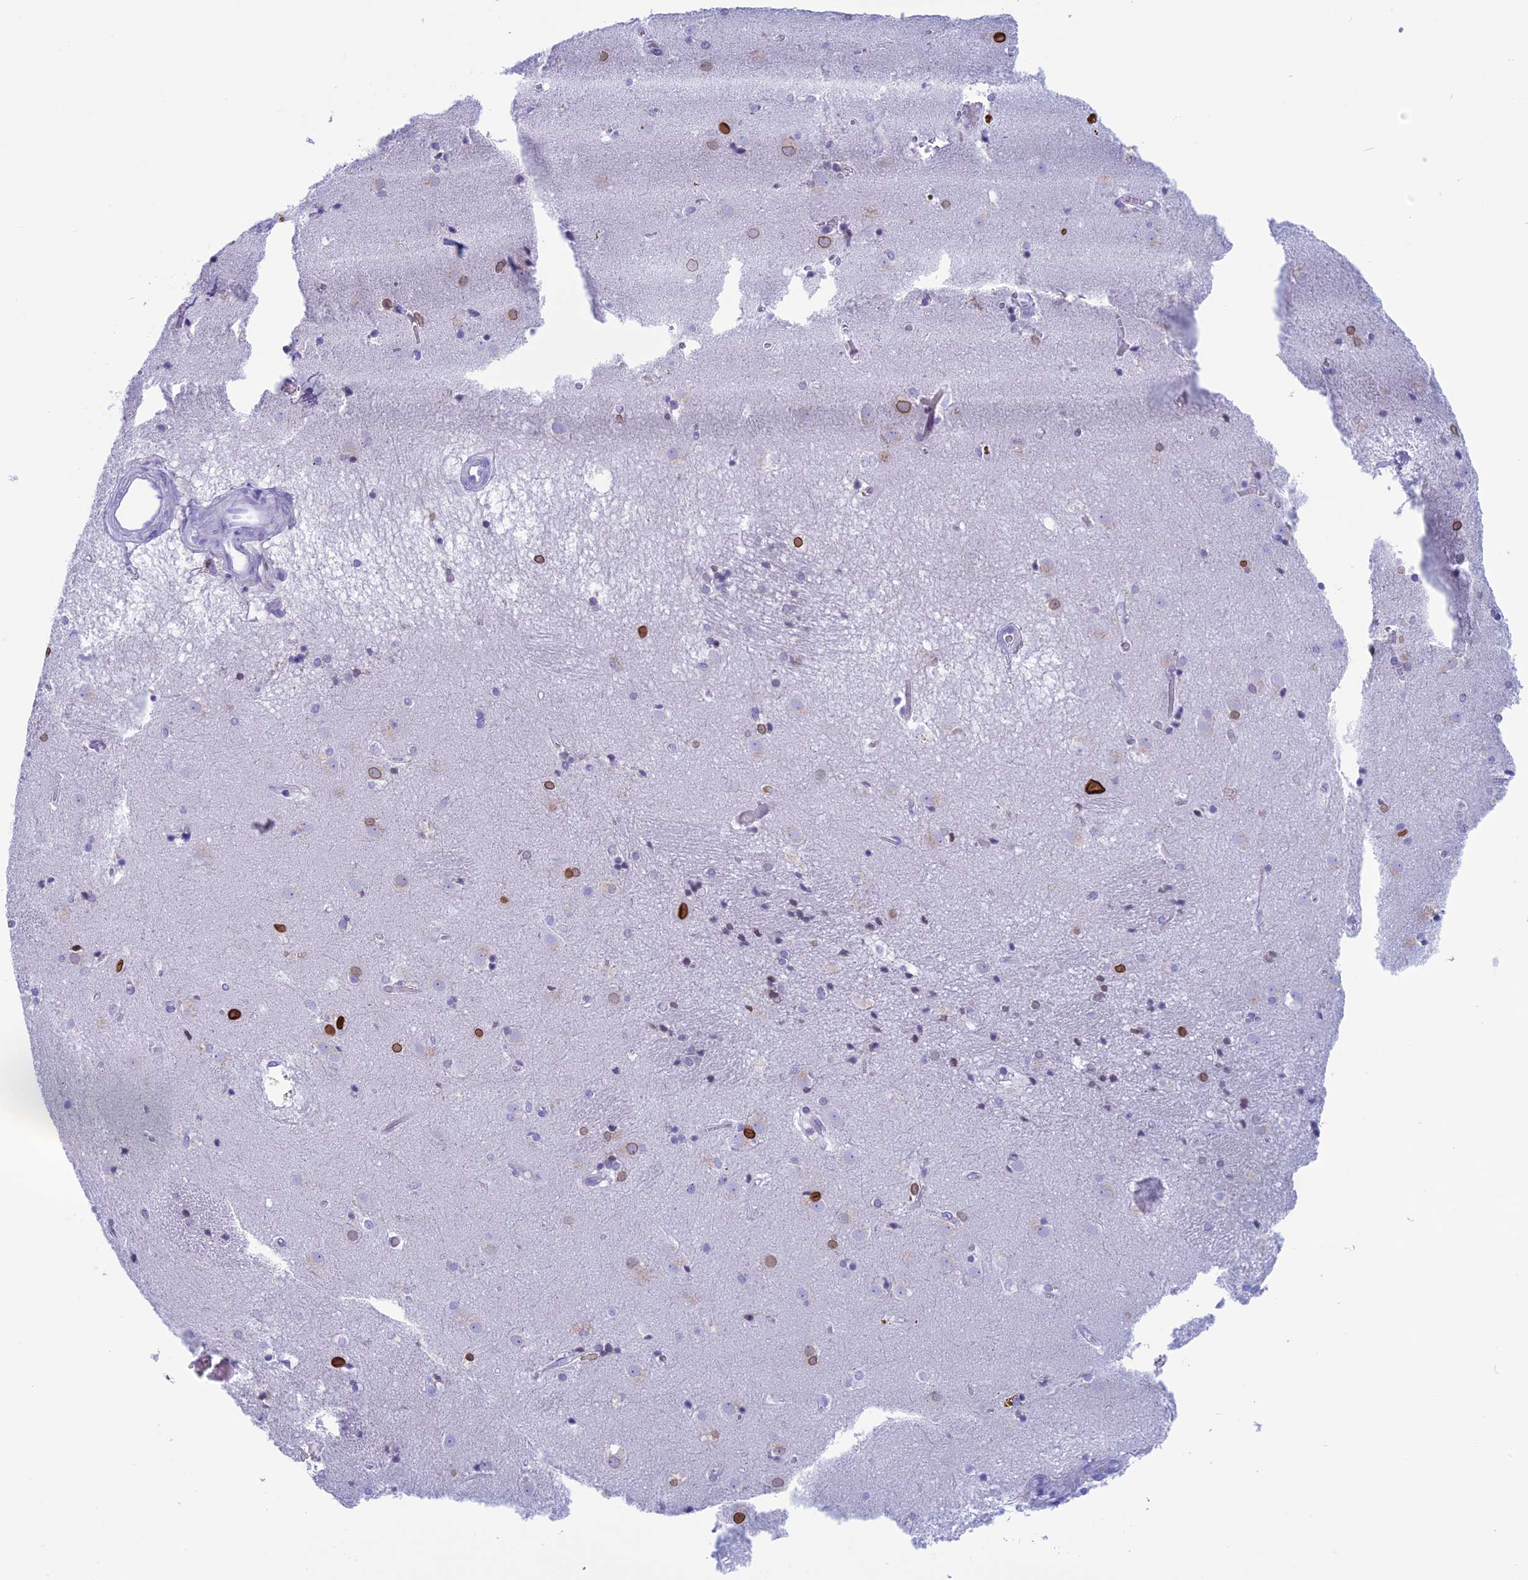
{"staining": {"intensity": "moderate", "quantity": "<25%", "location": "cytoplasmic/membranous,nuclear"}, "tissue": "caudate", "cell_type": "Glial cells", "image_type": "normal", "snomed": [{"axis": "morphology", "description": "Normal tissue, NOS"}, {"axis": "topography", "description": "Lateral ventricle wall"}], "caption": "The image demonstrates immunohistochemical staining of unremarkable caudate. There is moderate cytoplasmic/membranous,nuclear expression is present in approximately <25% of glial cells. (brown staining indicates protein expression, while blue staining denotes nuclei).", "gene": "FAM169A", "patient": {"sex": "male", "age": 70}}